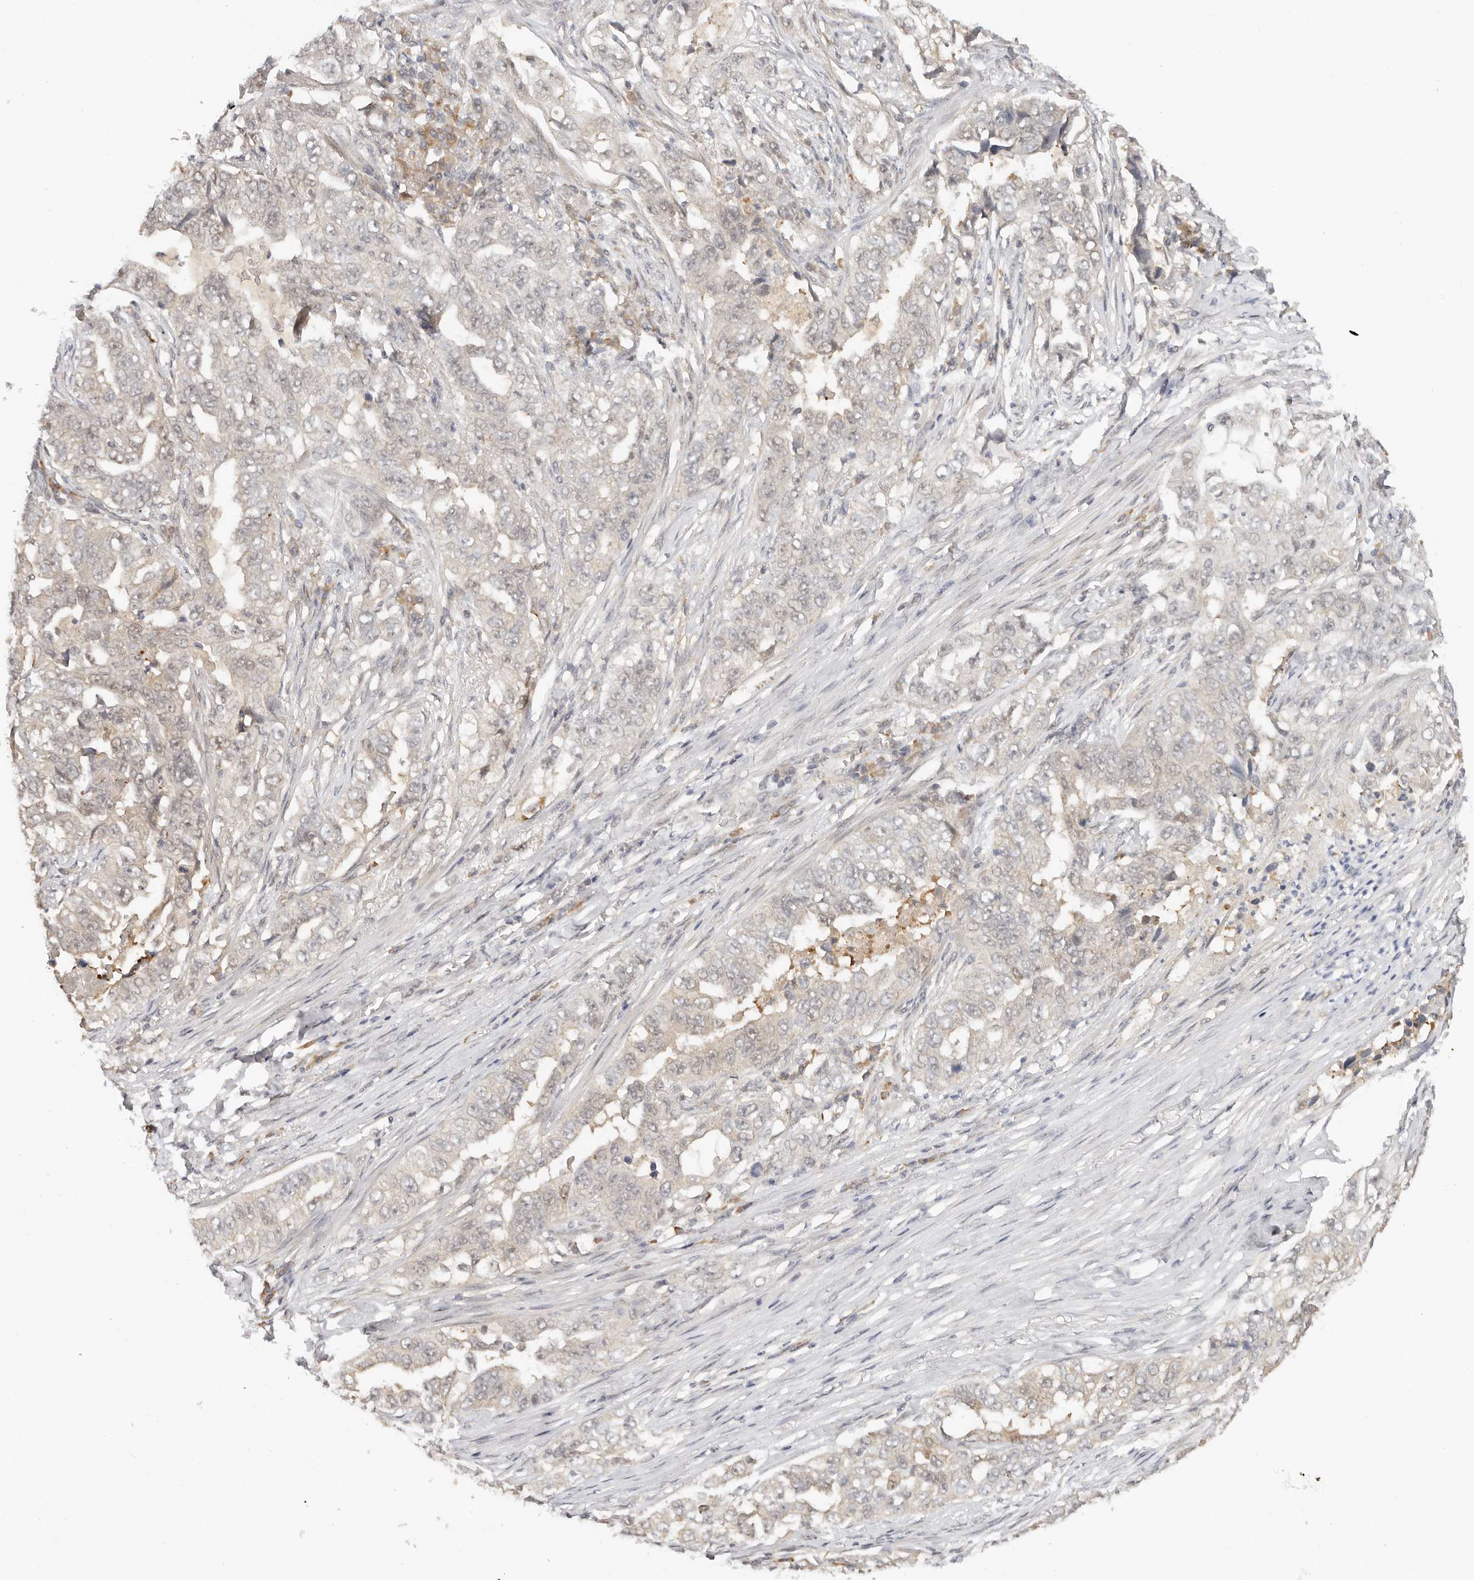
{"staining": {"intensity": "weak", "quantity": "<25%", "location": "cytoplasmic/membranous,nuclear"}, "tissue": "lung cancer", "cell_type": "Tumor cells", "image_type": "cancer", "snomed": [{"axis": "morphology", "description": "Adenocarcinoma, NOS"}, {"axis": "topography", "description": "Lung"}], "caption": "Immunohistochemical staining of human lung cancer reveals no significant positivity in tumor cells.", "gene": "LARP7", "patient": {"sex": "female", "age": 51}}